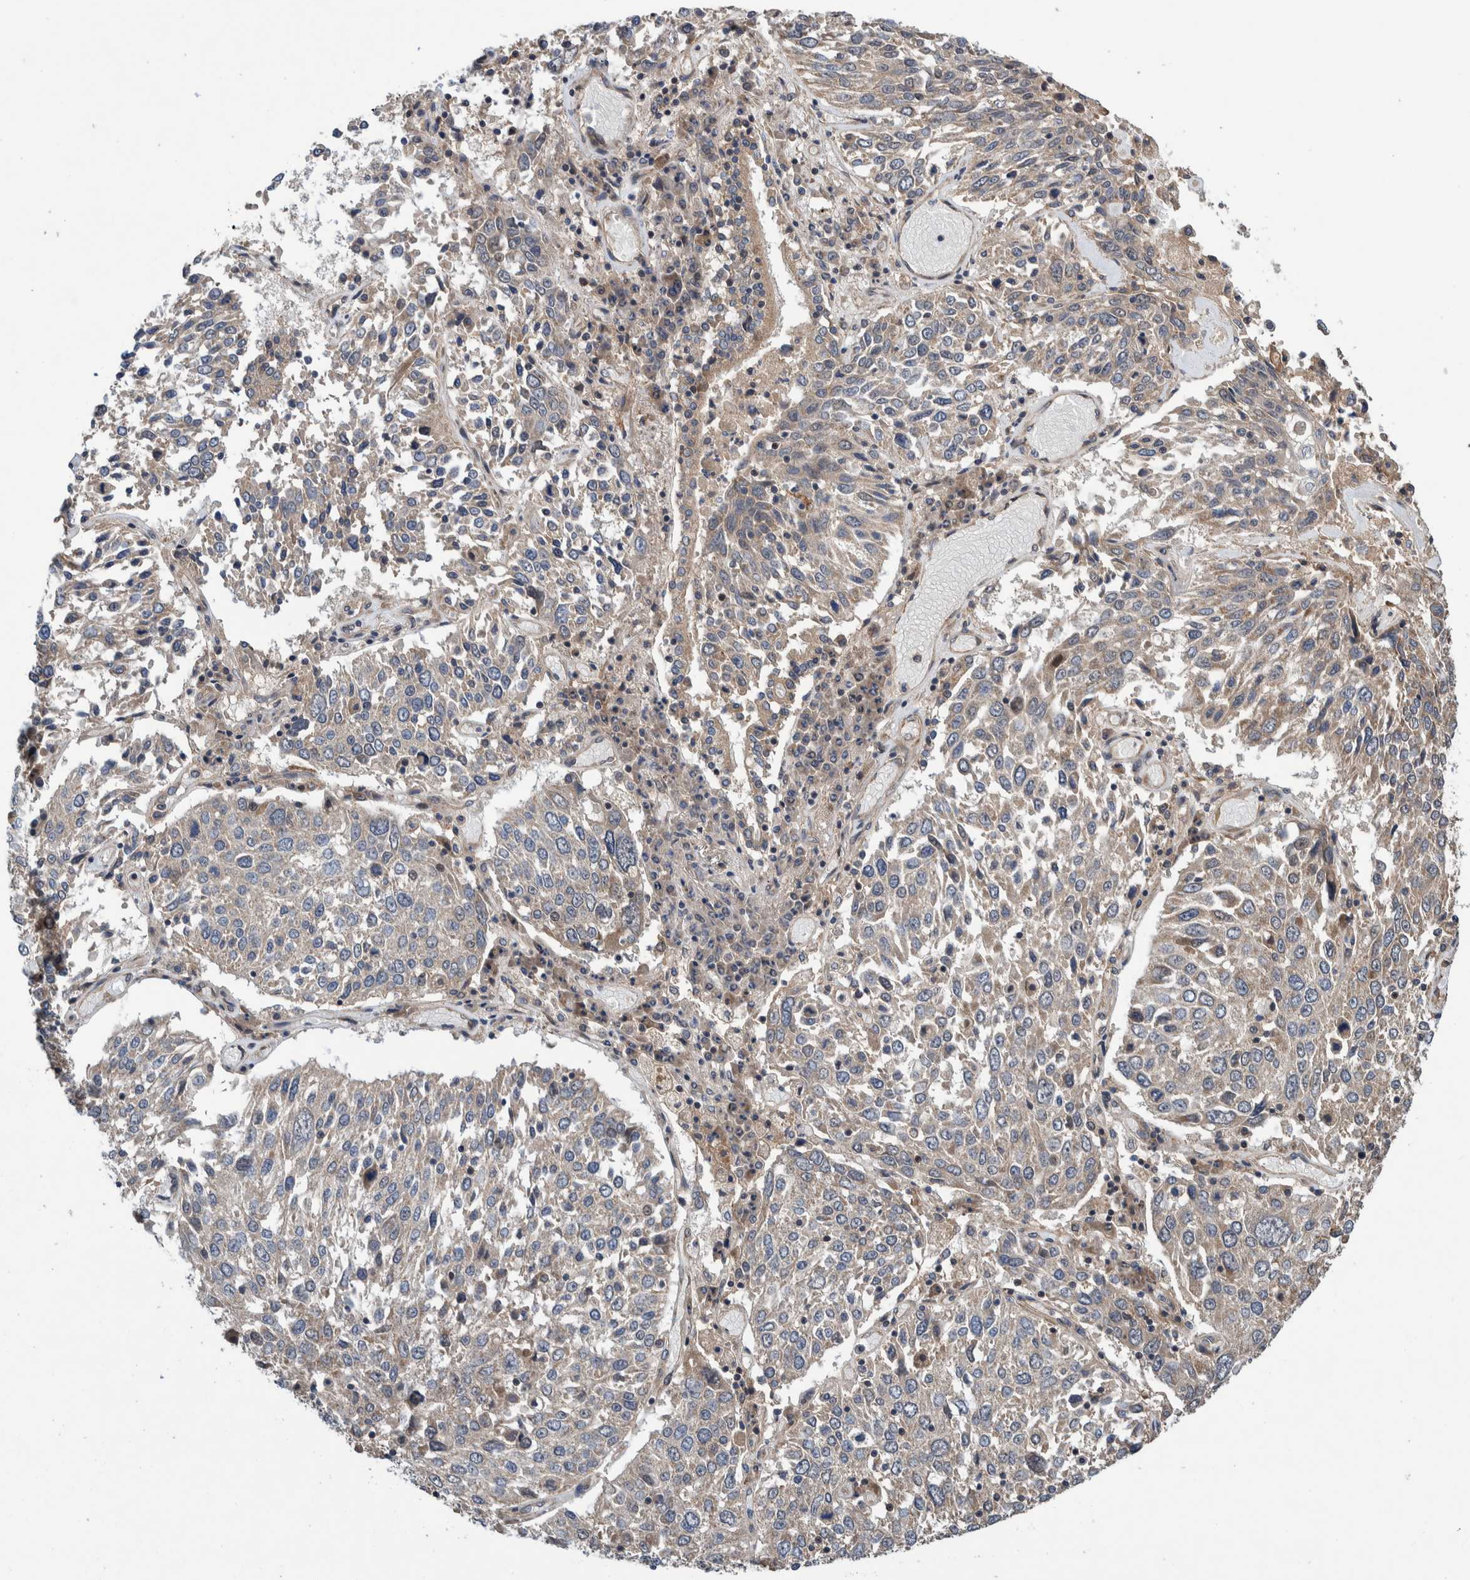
{"staining": {"intensity": "negative", "quantity": "none", "location": "none"}, "tissue": "lung cancer", "cell_type": "Tumor cells", "image_type": "cancer", "snomed": [{"axis": "morphology", "description": "Squamous cell carcinoma, NOS"}, {"axis": "topography", "description": "Lung"}], "caption": "DAB (3,3'-diaminobenzidine) immunohistochemical staining of lung cancer exhibits no significant staining in tumor cells. (Stains: DAB immunohistochemistry (IHC) with hematoxylin counter stain, Microscopy: brightfield microscopy at high magnification).", "gene": "PIK3R6", "patient": {"sex": "male", "age": 65}}